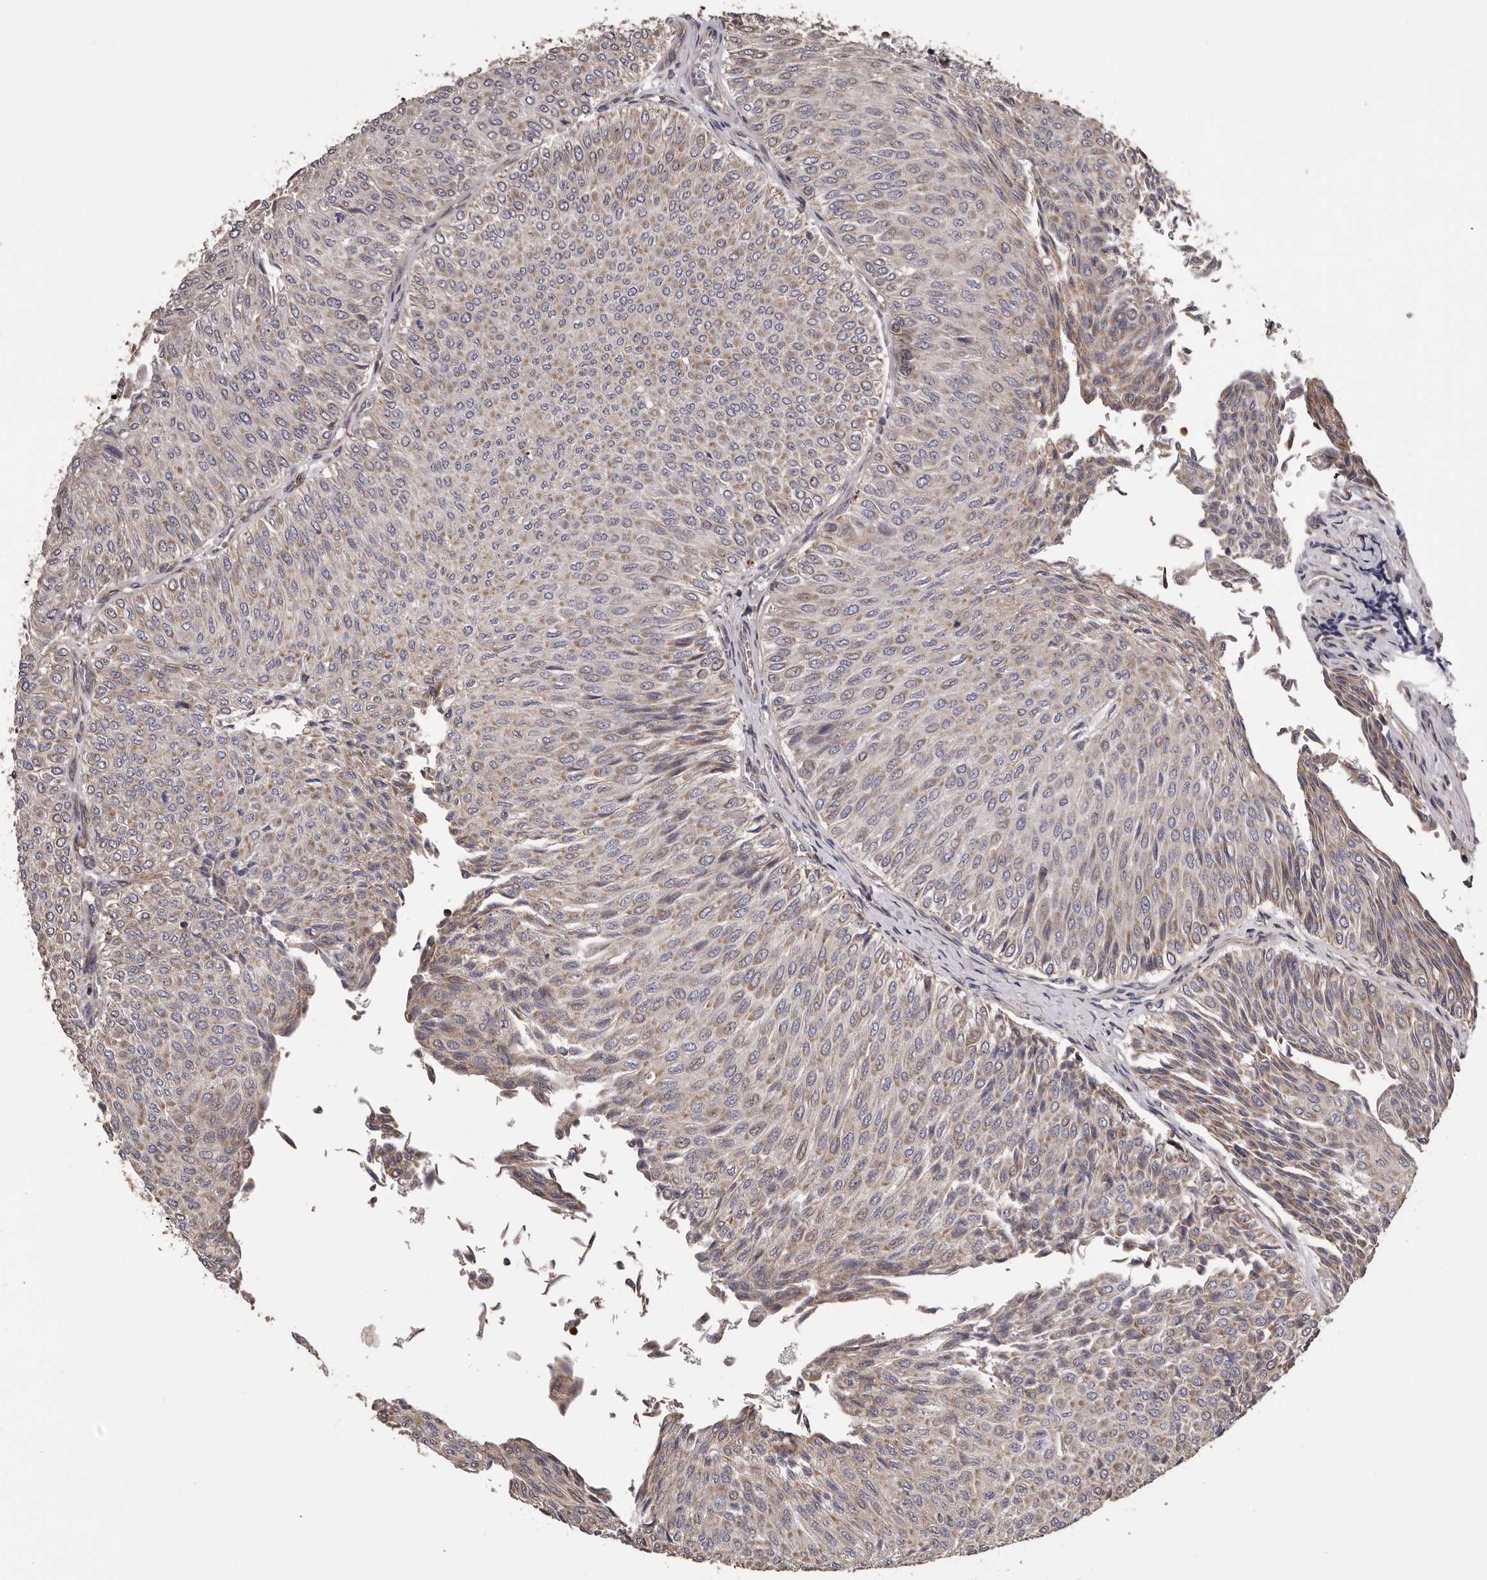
{"staining": {"intensity": "weak", "quantity": "25%-75%", "location": "cytoplasmic/membranous"}, "tissue": "urothelial cancer", "cell_type": "Tumor cells", "image_type": "cancer", "snomed": [{"axis": "morphology", "description": "Urothelial carcinoma, Low grade"}, {"axis": "topography", "description": "Urinary bladder"}], "caption": "Urothelial cancer stained with a protein marker exhibits weak staining in tumor cells.", "gene": "CEP104", "patient": {"sex": "male", "age": 78}}